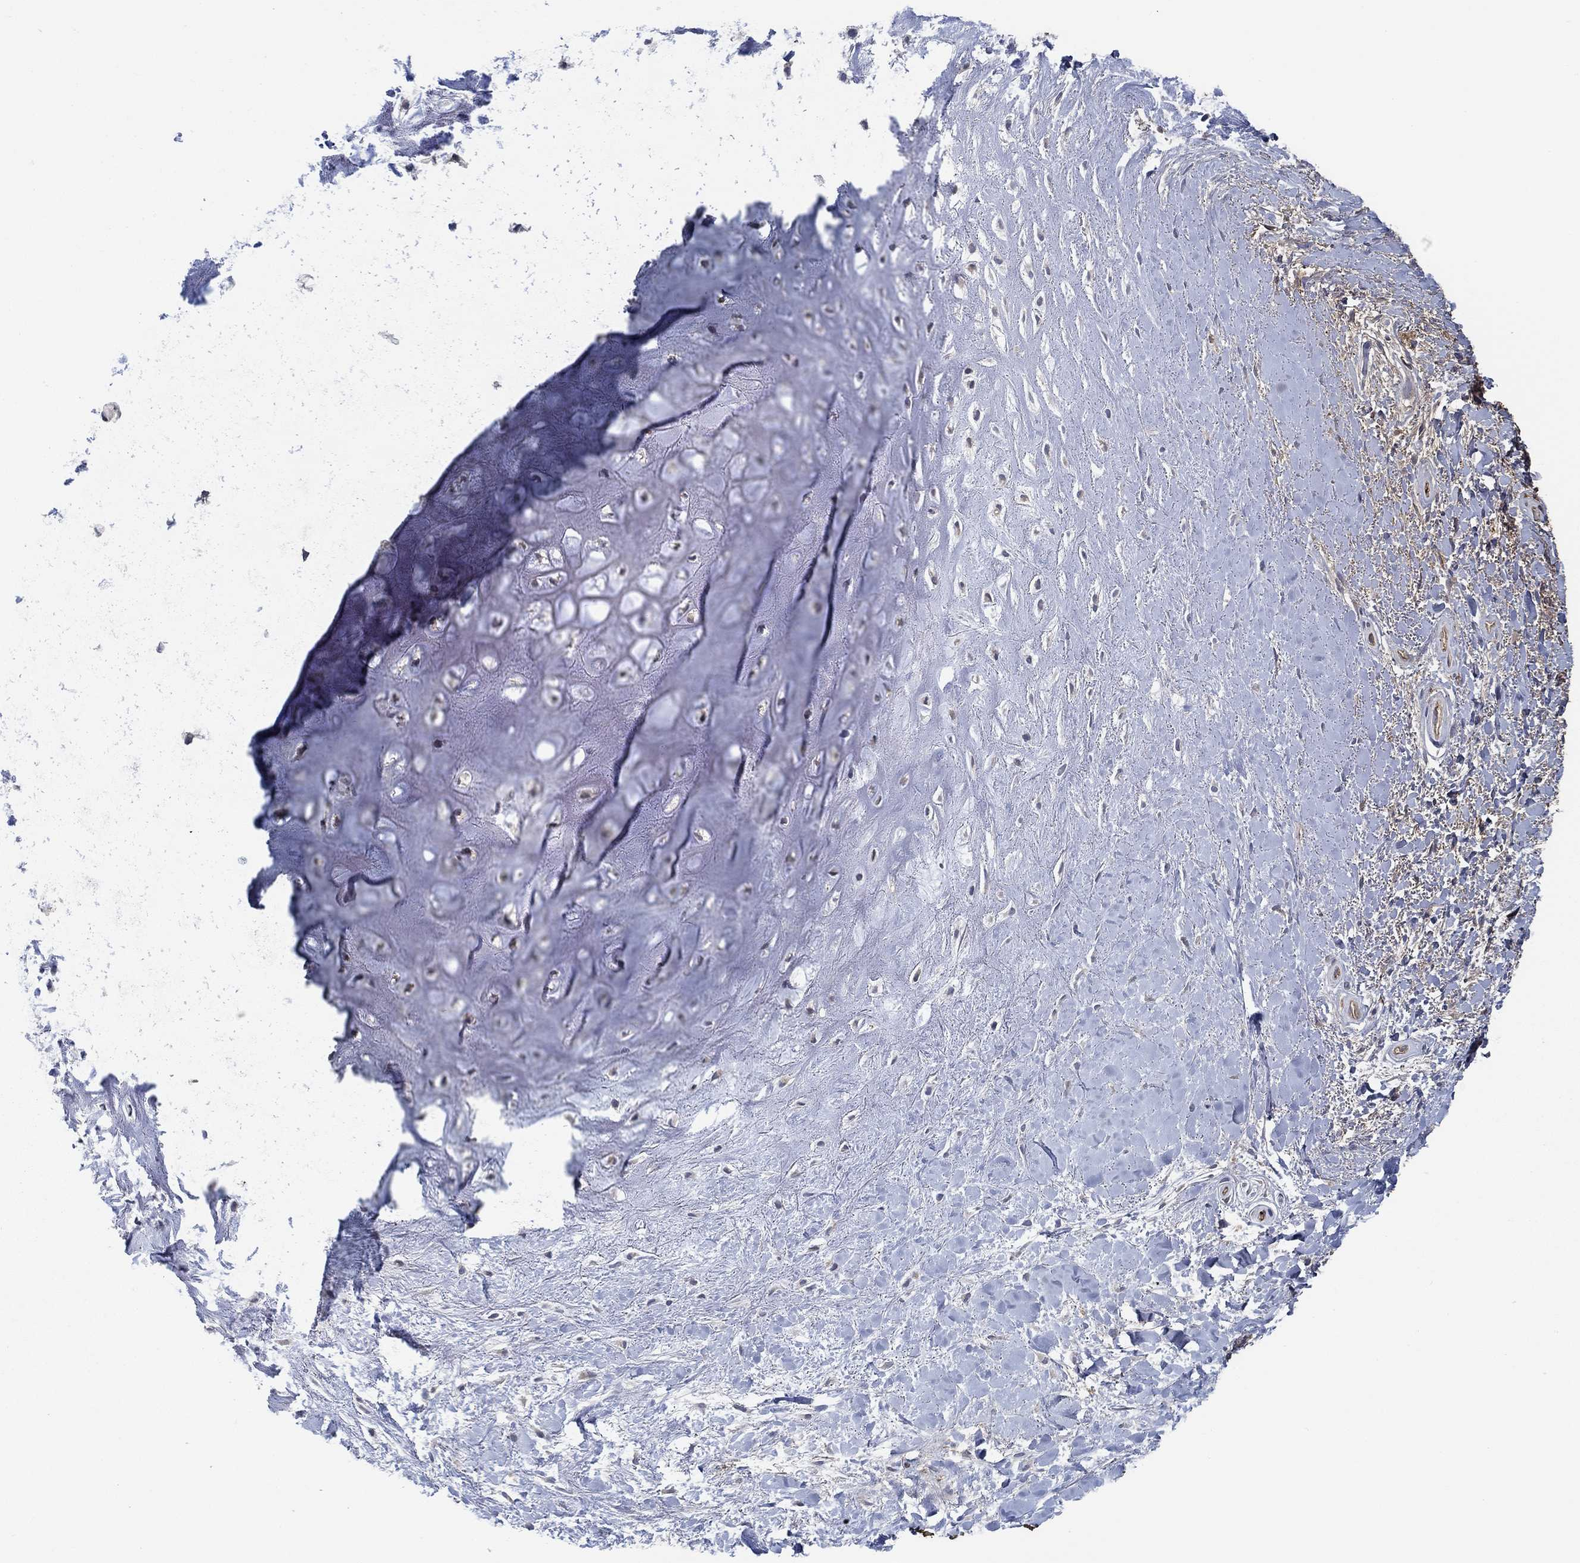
{"staining": {"intensity": "negative", "quantity": "none", "location": "none"}, "tissue": "adipose tissue", "cell_type": "Adipocytes", "image_type": "normal", "snomed": [{"axis": "morphology", "description": "Normal tissue, NOS"}, {"axis": "morphology", "description": "Squamous cell carcinoma, NOS"}, {"axis": "topography", "description": "Cartilage tissue"}, {"axis": "topography", "description": "Head-Neck"}], "caption": "A micrograph of adipose tissue stained for a protein shows no brown staining in adipocytes. (DAB IHC visualized using brightfield microscopy, high magnification).", "gene": "IL10", "patient": {"sex": "male", "age": 62}}